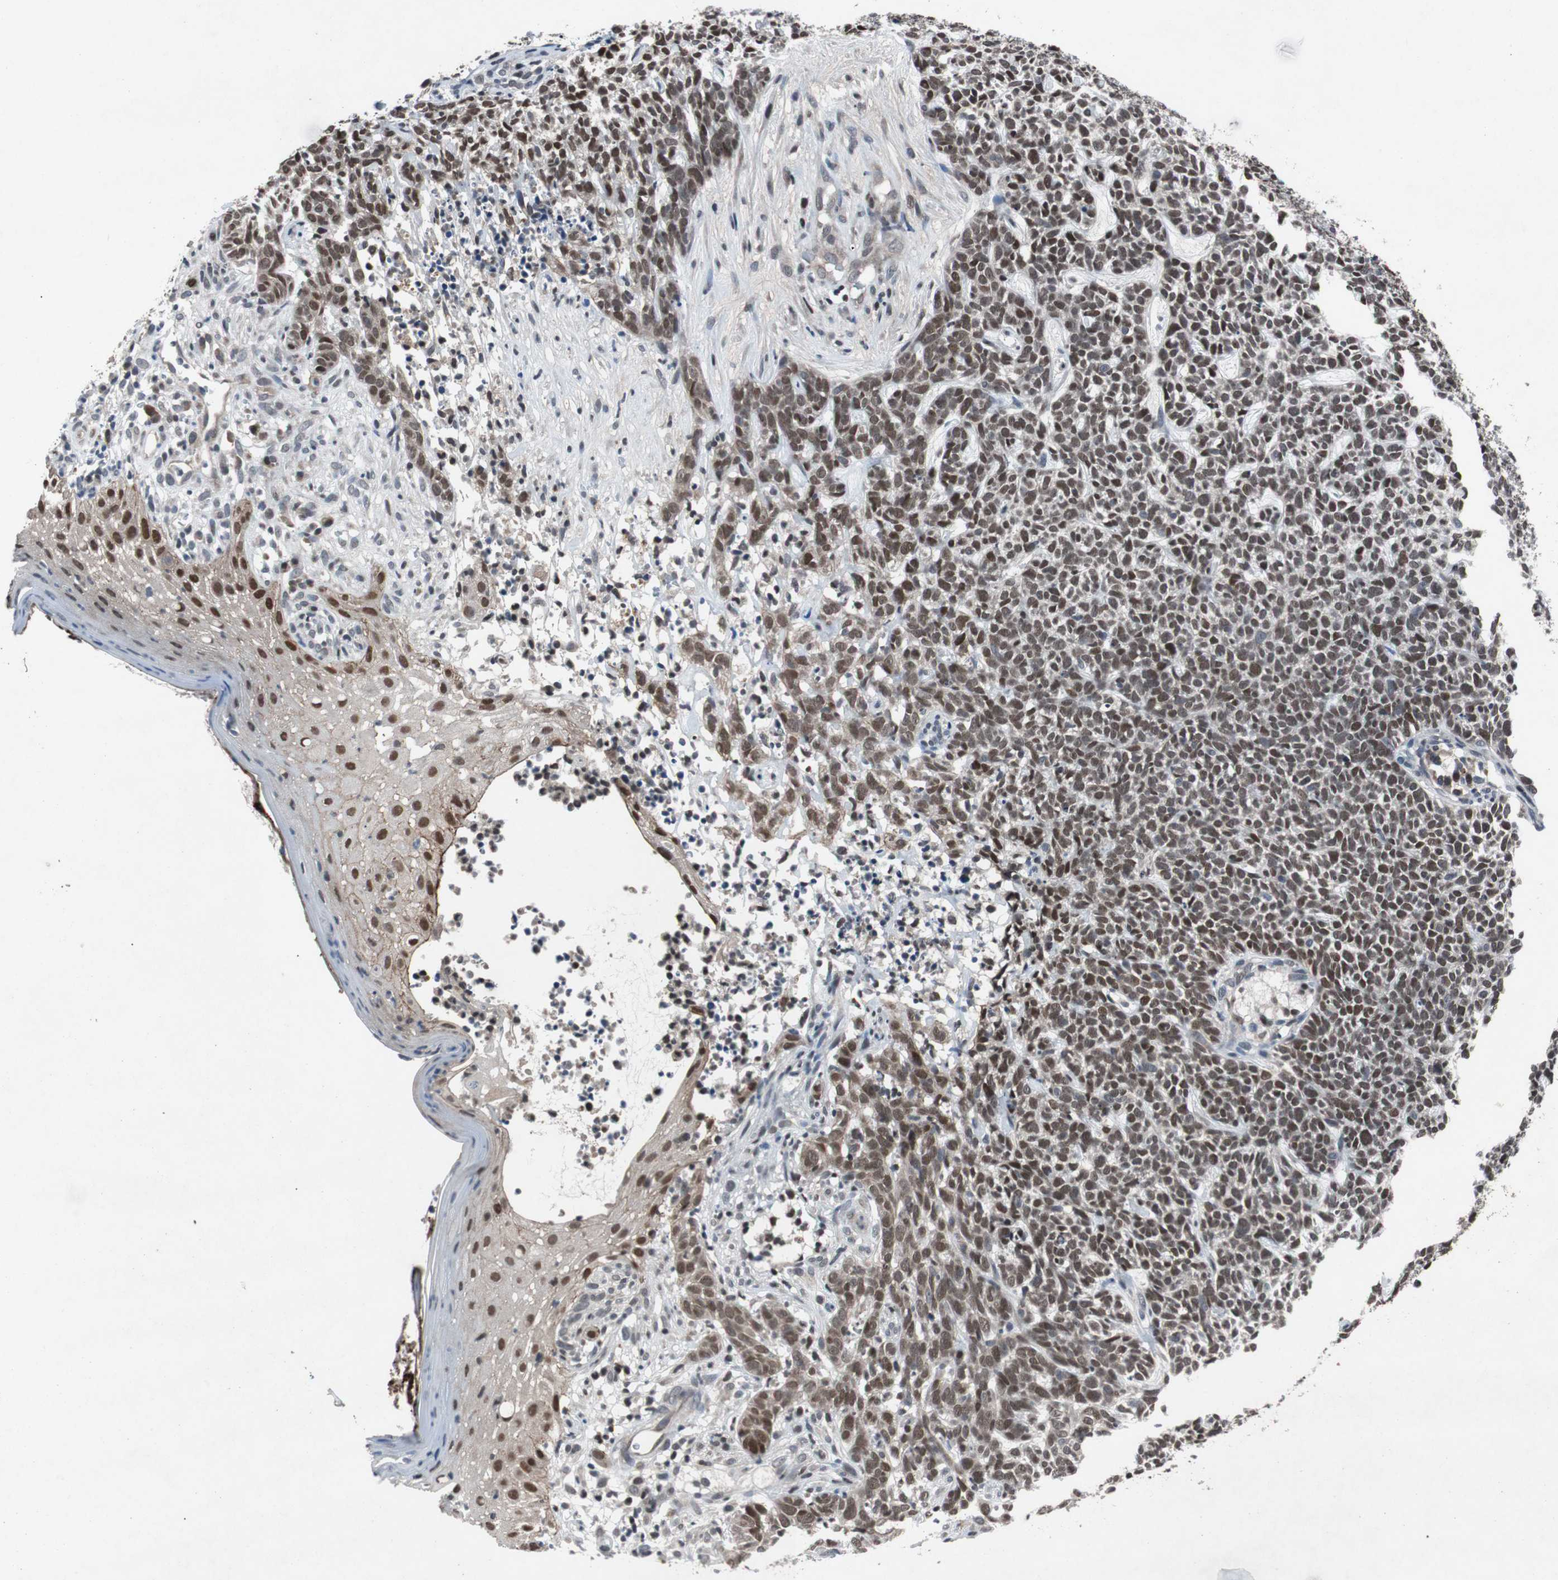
{"staining": {"intensity": "moderate", "quantity": ">75%", "location": "nuclear"}, "tissue": "skin cancer", "cell_type": "Tumor cells", "image_type": "cancer", "snomed": [{"axis": "morphology", "description": "Basal cell carcinoma"}, {"axis": "topography", "description": "Skin"}], "caption": "The immunohistochemical stain highlights moderate nuclear staining in tumor cells of skin basal cell carcinoma tissue. The staining was performed using DAB to visualize the protein expression in brown, while the nuclei were stained in blue with hematoxylin (Magnification: 20x).", "gene": "TP63", "patient": {"sex": "female", "age": 84}}